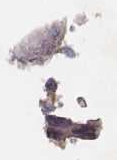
{"staining": {"intensity": "strong", "quantity": "25%-75%", "location": "cytoplasmic/membranous"}, "tissue": "spleen", "cell_type": "Cells in red pulp", "image_type": "normal", "snomed": [{"axis": "morphology", "description": "Normal tissue, NOS"}, {"axis": "topography", "description": "Spleen"}], "caption": "Immunohistochemistry histopathology image of normal spleen: human spleen stained using immunohistochemistry (IHC) exhibits high levels of strong protein expression localized specifically in the cytoplasmic/membranous of cells in red pulp, appearing as a cytoplasmic/membranous brown color.", "gene": "PILRA", "patient": {"sex": "female", "age": 74}}